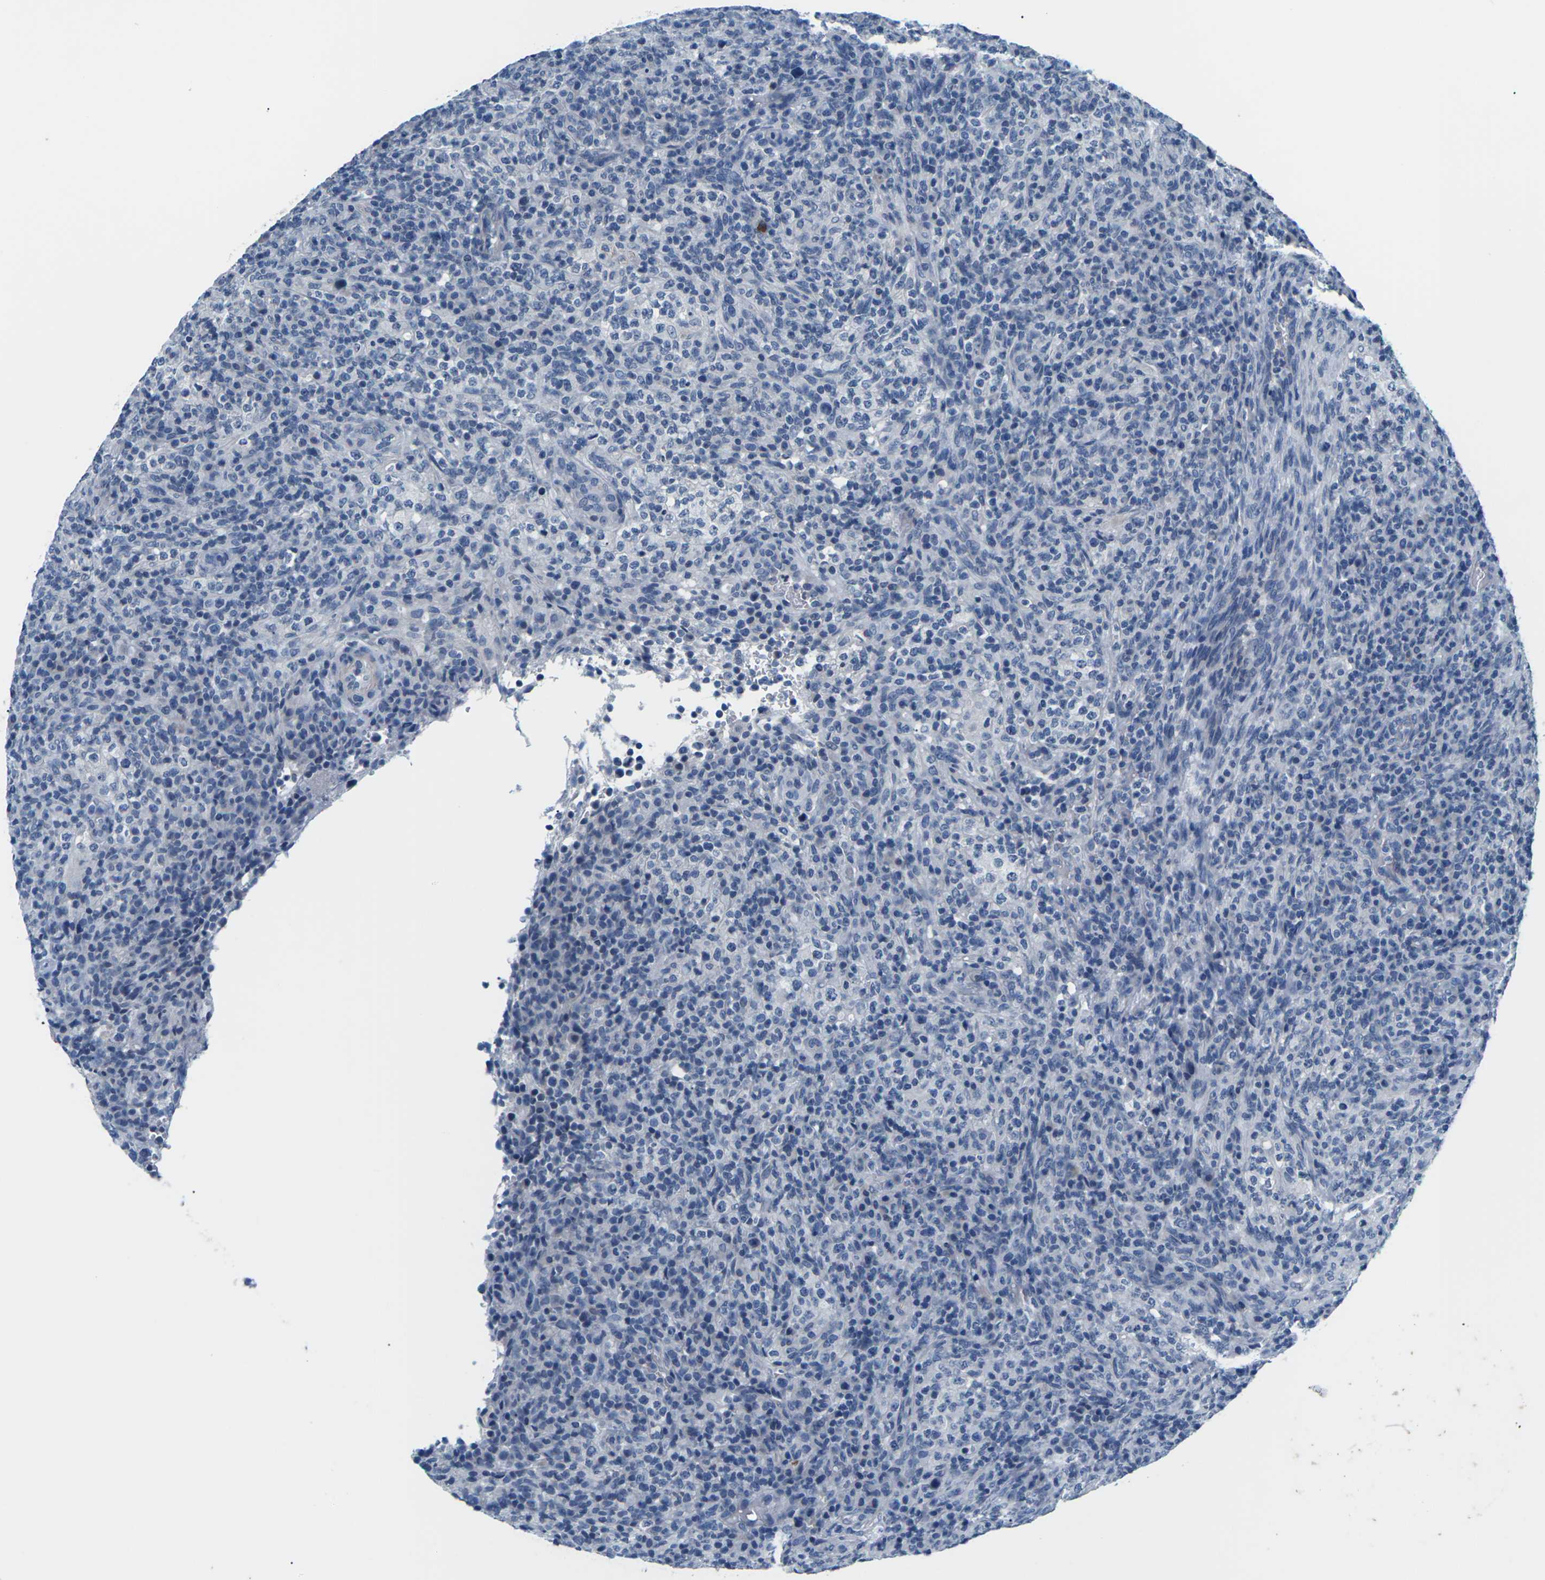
{"staining": {"intensity": "negative", "quantity": "none", "location": "none"}, "tissue": "lymphoma", "cell_type": "Tumor cells", "image_type": "cancer", "snomed": [{"axis": "morphology", "description": "Malignant lymphoma, non-Hodgkin's type, High grade"}, {"axis": "topography", "description": "Lymph node"}], "caption": "Immunohistochemistry image of neoplastic tissue: high-grade malignant lymphoma, non-Hodgkin's type stained with DAB (3,3'-diaminobenzidine) exhibits no significant protein staining in tumor cells.", "gene": "UMOD", "patient": {"sex": "female", "age": 76}}